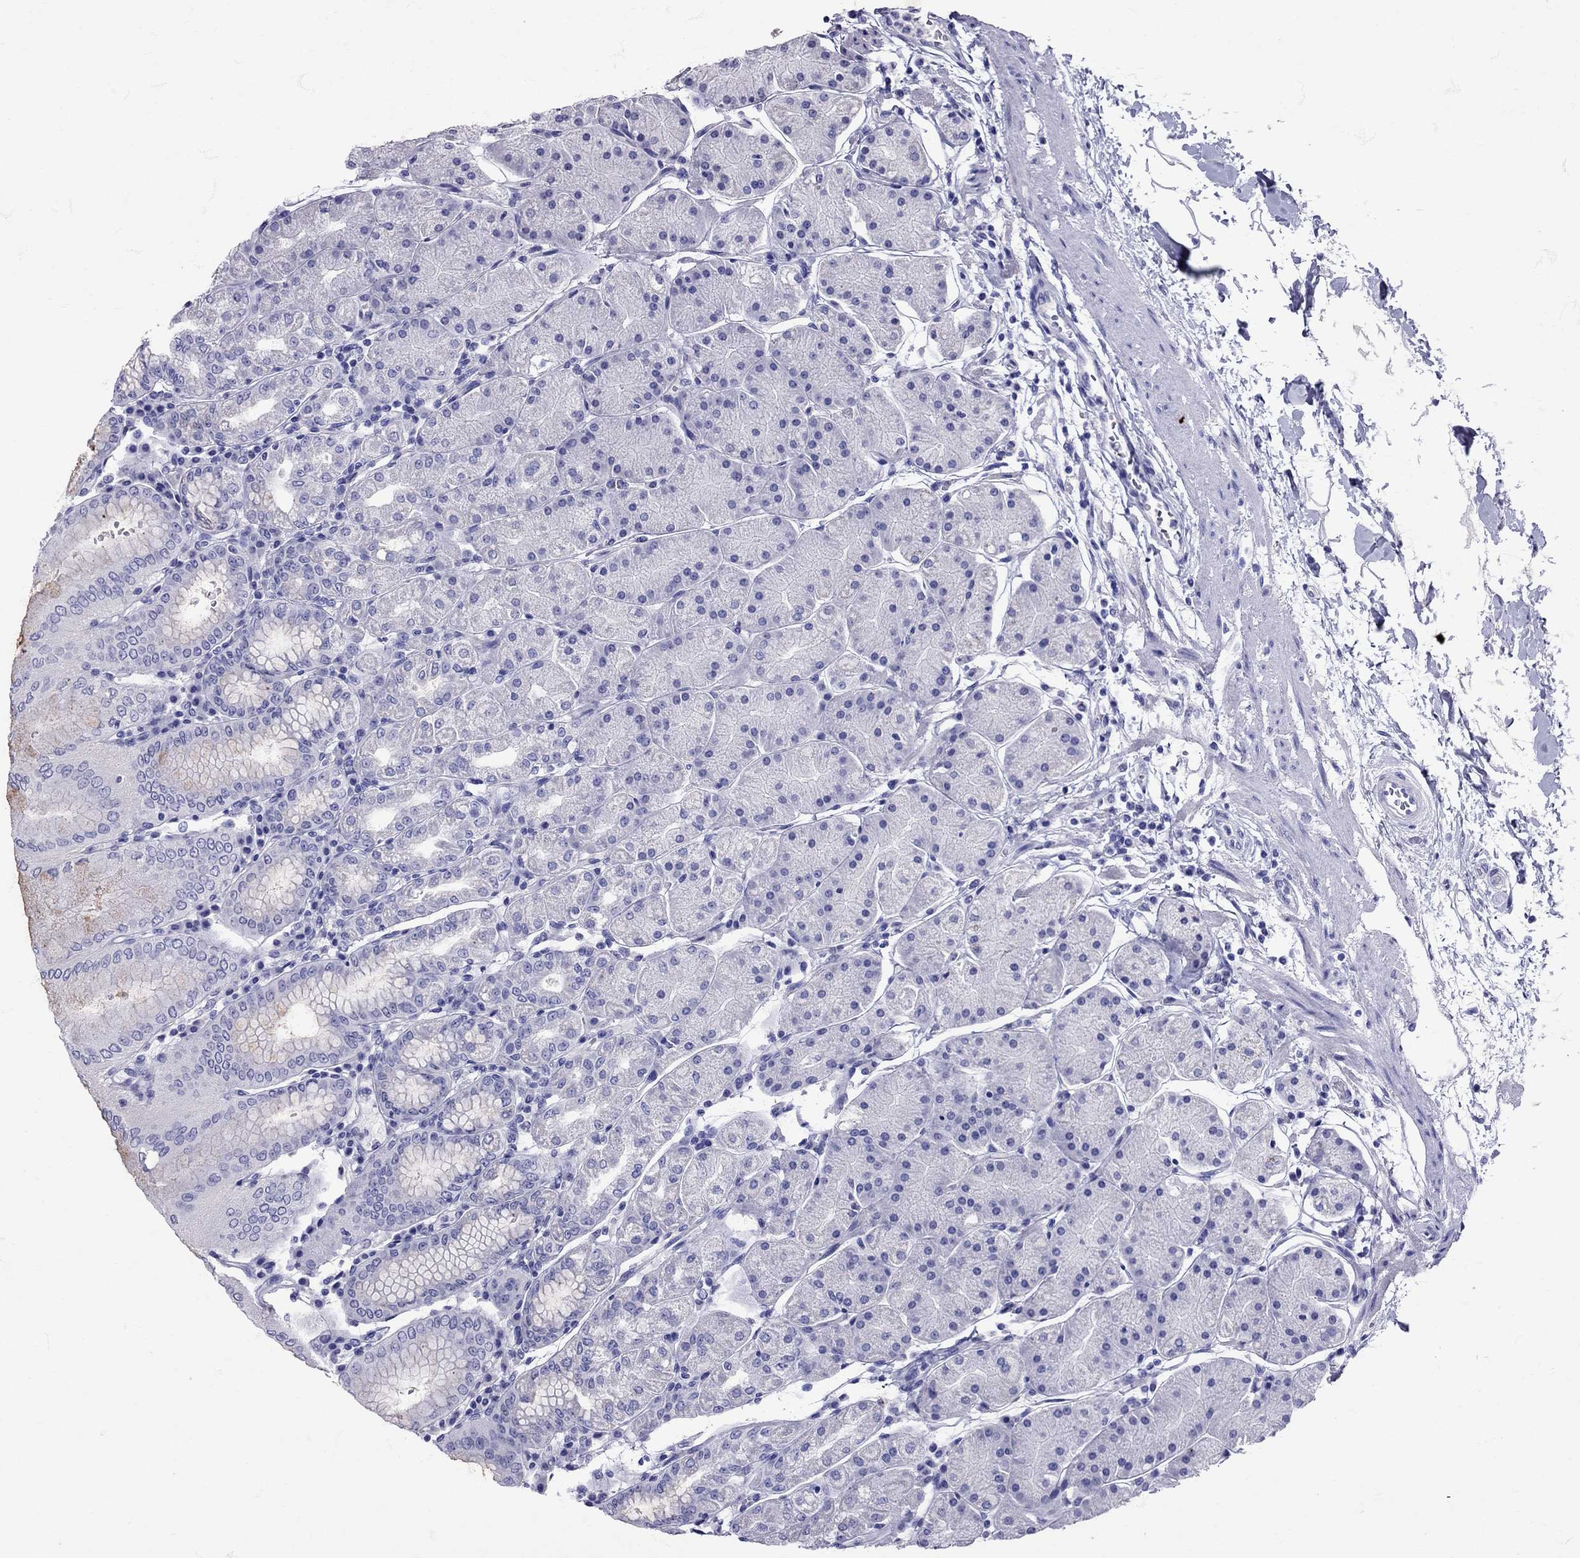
{"staining": {"intensity": "negative", "quantity": "none", "location": "none"}, "tissue": "stomach", "cell_type": "Glandular cells", "image_type": "normal", "snomed": [{"axis": "morphology", "description": "Normal tissue, NOS"}, {"axis": "topography", "description": "Stomach"}], "caption": "The micrograph exhibits no staining of glandular cells in benign stomach. (Brightfield microscopy of DAB (3,3'-diaminobenzidine) IHC at high magnification).", "gene": "AVP", "patient": {"sex": "male", "age": 54}}